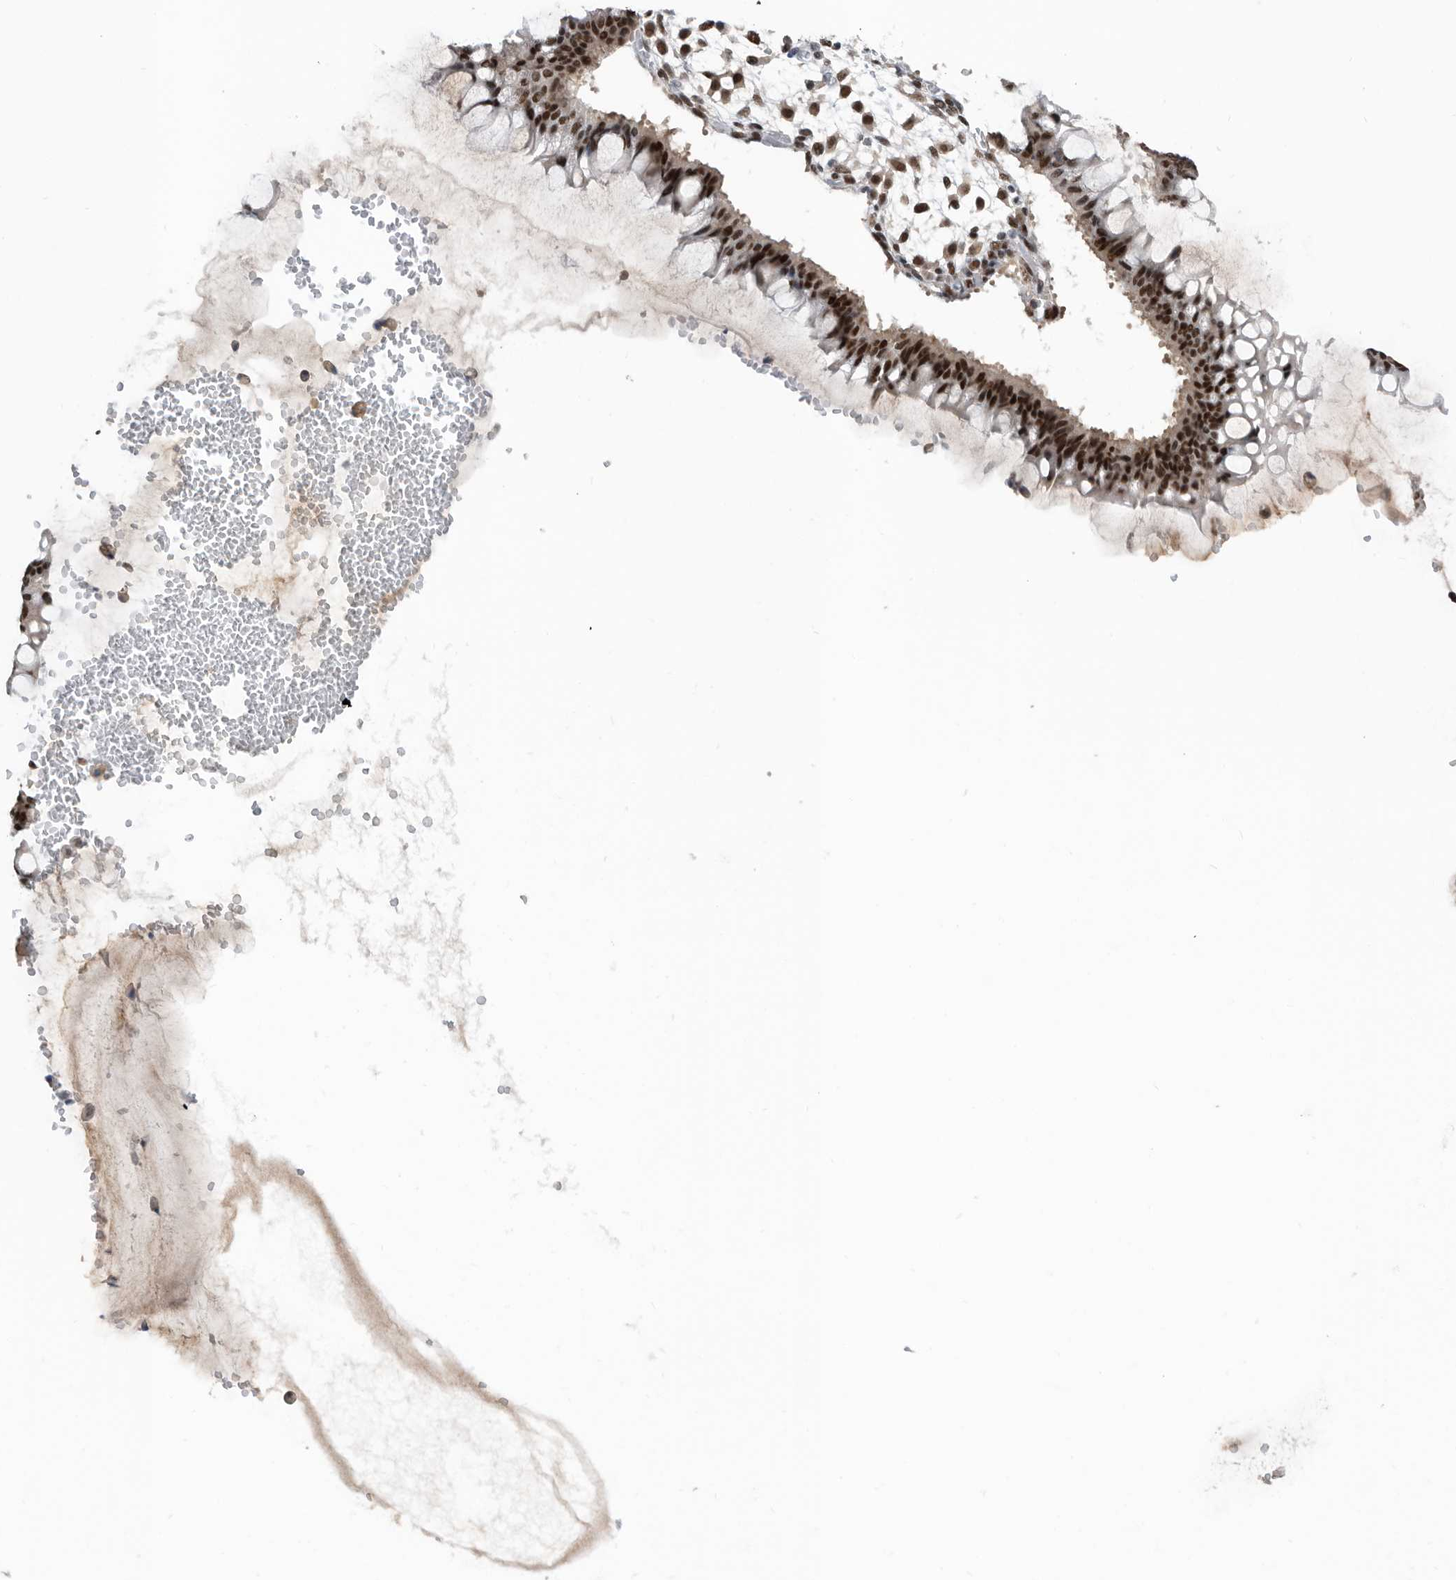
{"staining": {"intensity": "strong", "quantity": ">75%", "location": "nuclear"}, "tissue": "ovarian cancer", "cell_type": "Tumor cells", "image_type": "cancer", "snomed": [{"axis": "morphology", "description": "Cystadenocarcinoma, mucinous, NOS"}, {"axis": "topography", "description": "Ovary"}], "caption": "Human ovarian cancer (mucinous cystadenocarcinoma) stained with a protein marker shows strong staining in tumor cells.", "gene": "ZNF260", "patient": {"sex": "female", "age": 73}}